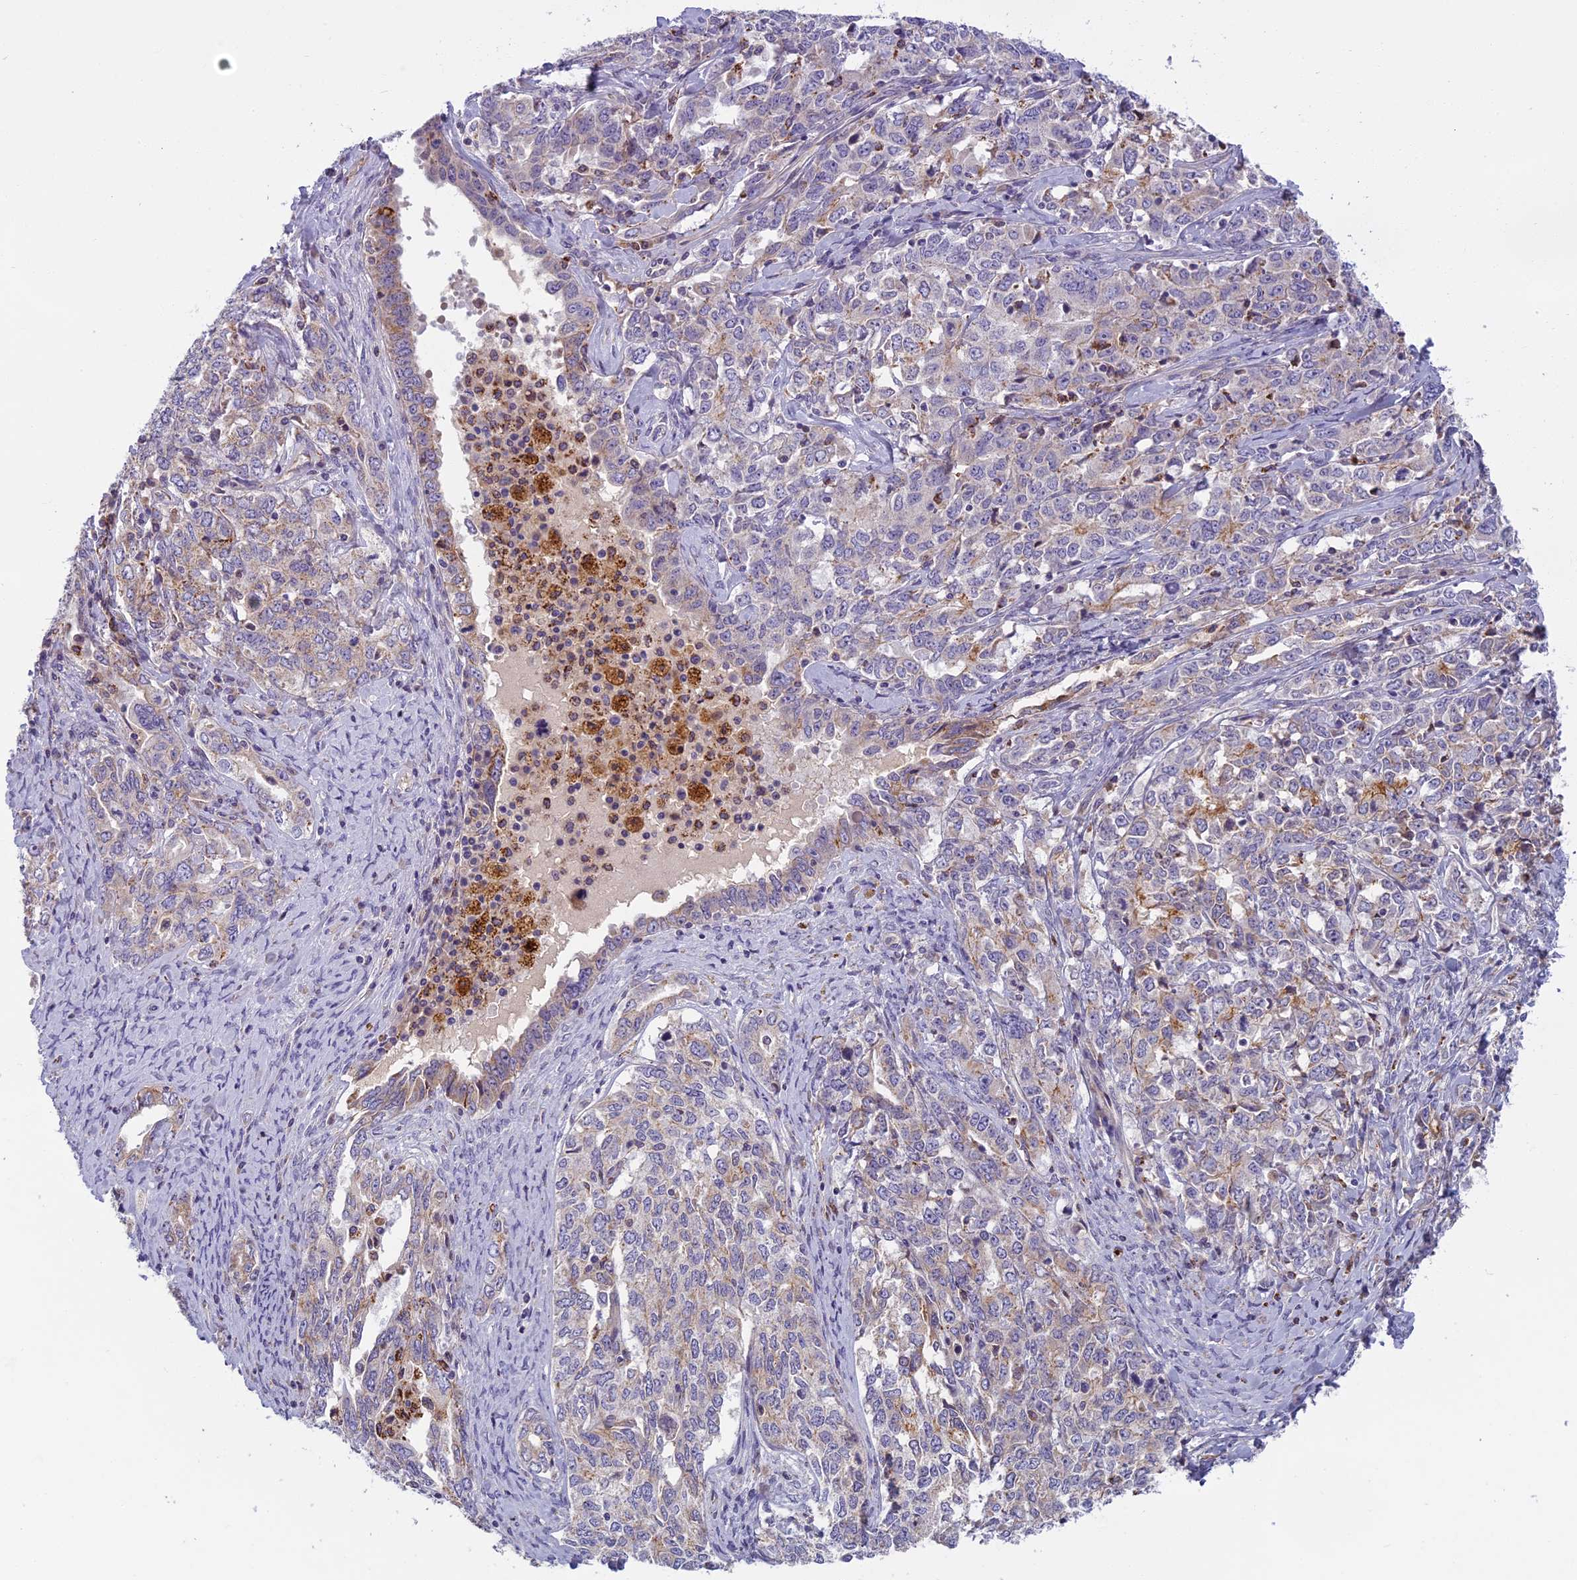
{"staining": {"intensity": "moderate", "quantity": "<25%", "location": "cytoplasmic/membranous"}, "tissue": "ovarian cancer", "cell_type": "Tumor cells", "image_type": "cancer", "snomed": [{"axis": "morphology", "description": "Carcinoma, endometroid"}, {"axis": "topography", "description": "Ovary"}], "caption": "IHC histopathology image of ovarian endometroid carcinoma stained for a protein (brown), which demonstrates low levels of moderate cytoplasmic/membranous positivity in about <25% of tumor cells.", "gene": "SEMA7A", "patient": {"sex": "female", "age": 62}}